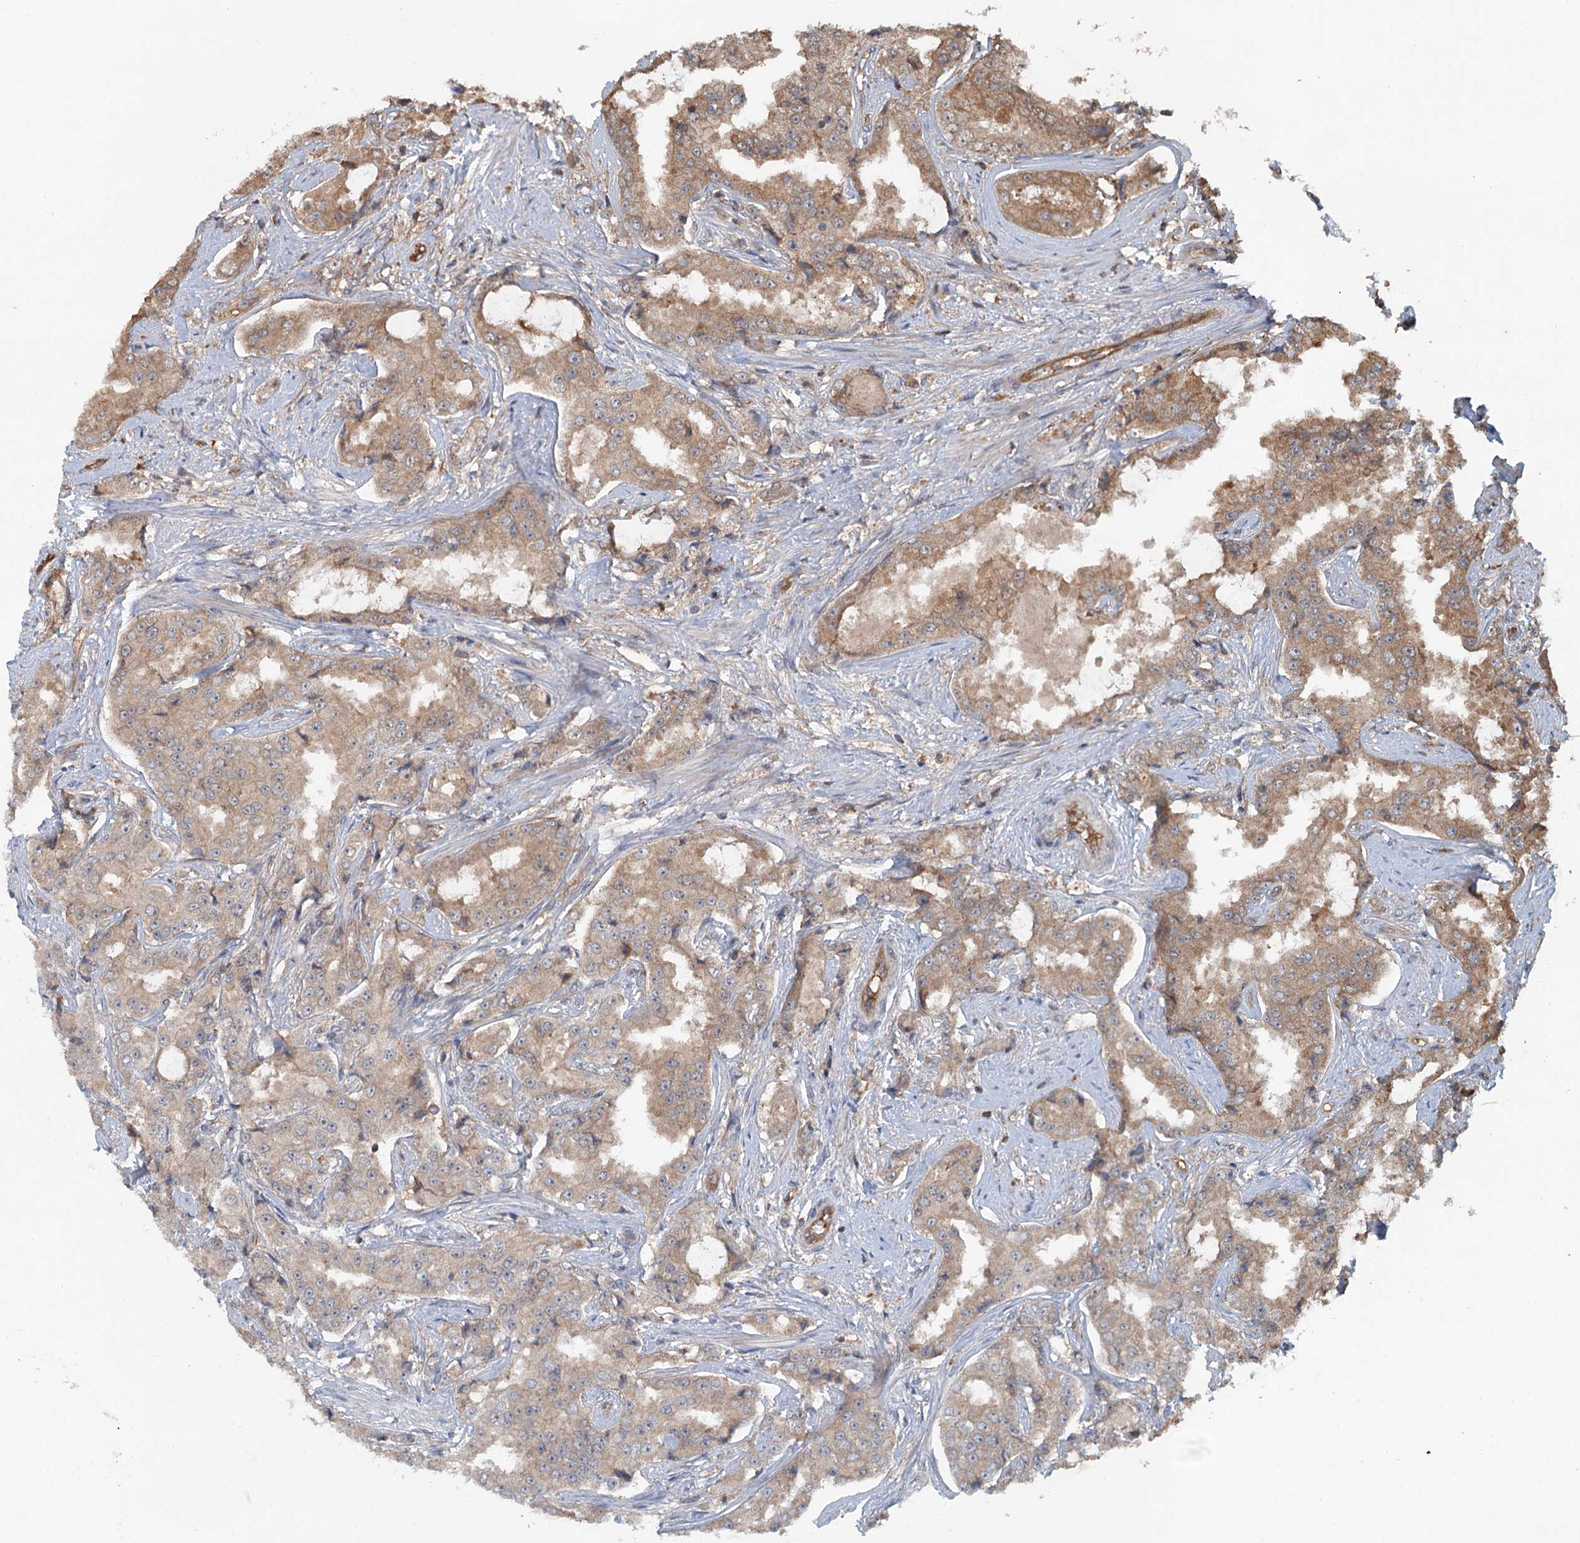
{"staining": {"intensity": "moderate", "quantity": ">75%", "location": "cytoplasmic/membranous"}, "tissue": "prostate cancer", "cell_type": "Tumor cells", "image_type": "cancer", "snomed": [{"axis": "morphology", "description": "Adenocarcinoma, High grade"}, {"axis": "topography", "description": "Prostate"}], "caption": "Immunohistochemical staining of prostate cancer reveals moderate cytoplasmic/membranous protein expression in approximately >75% of tumor cells.", "gene": "ZNF527", "patient": {"sex": "male", "age": 73}}